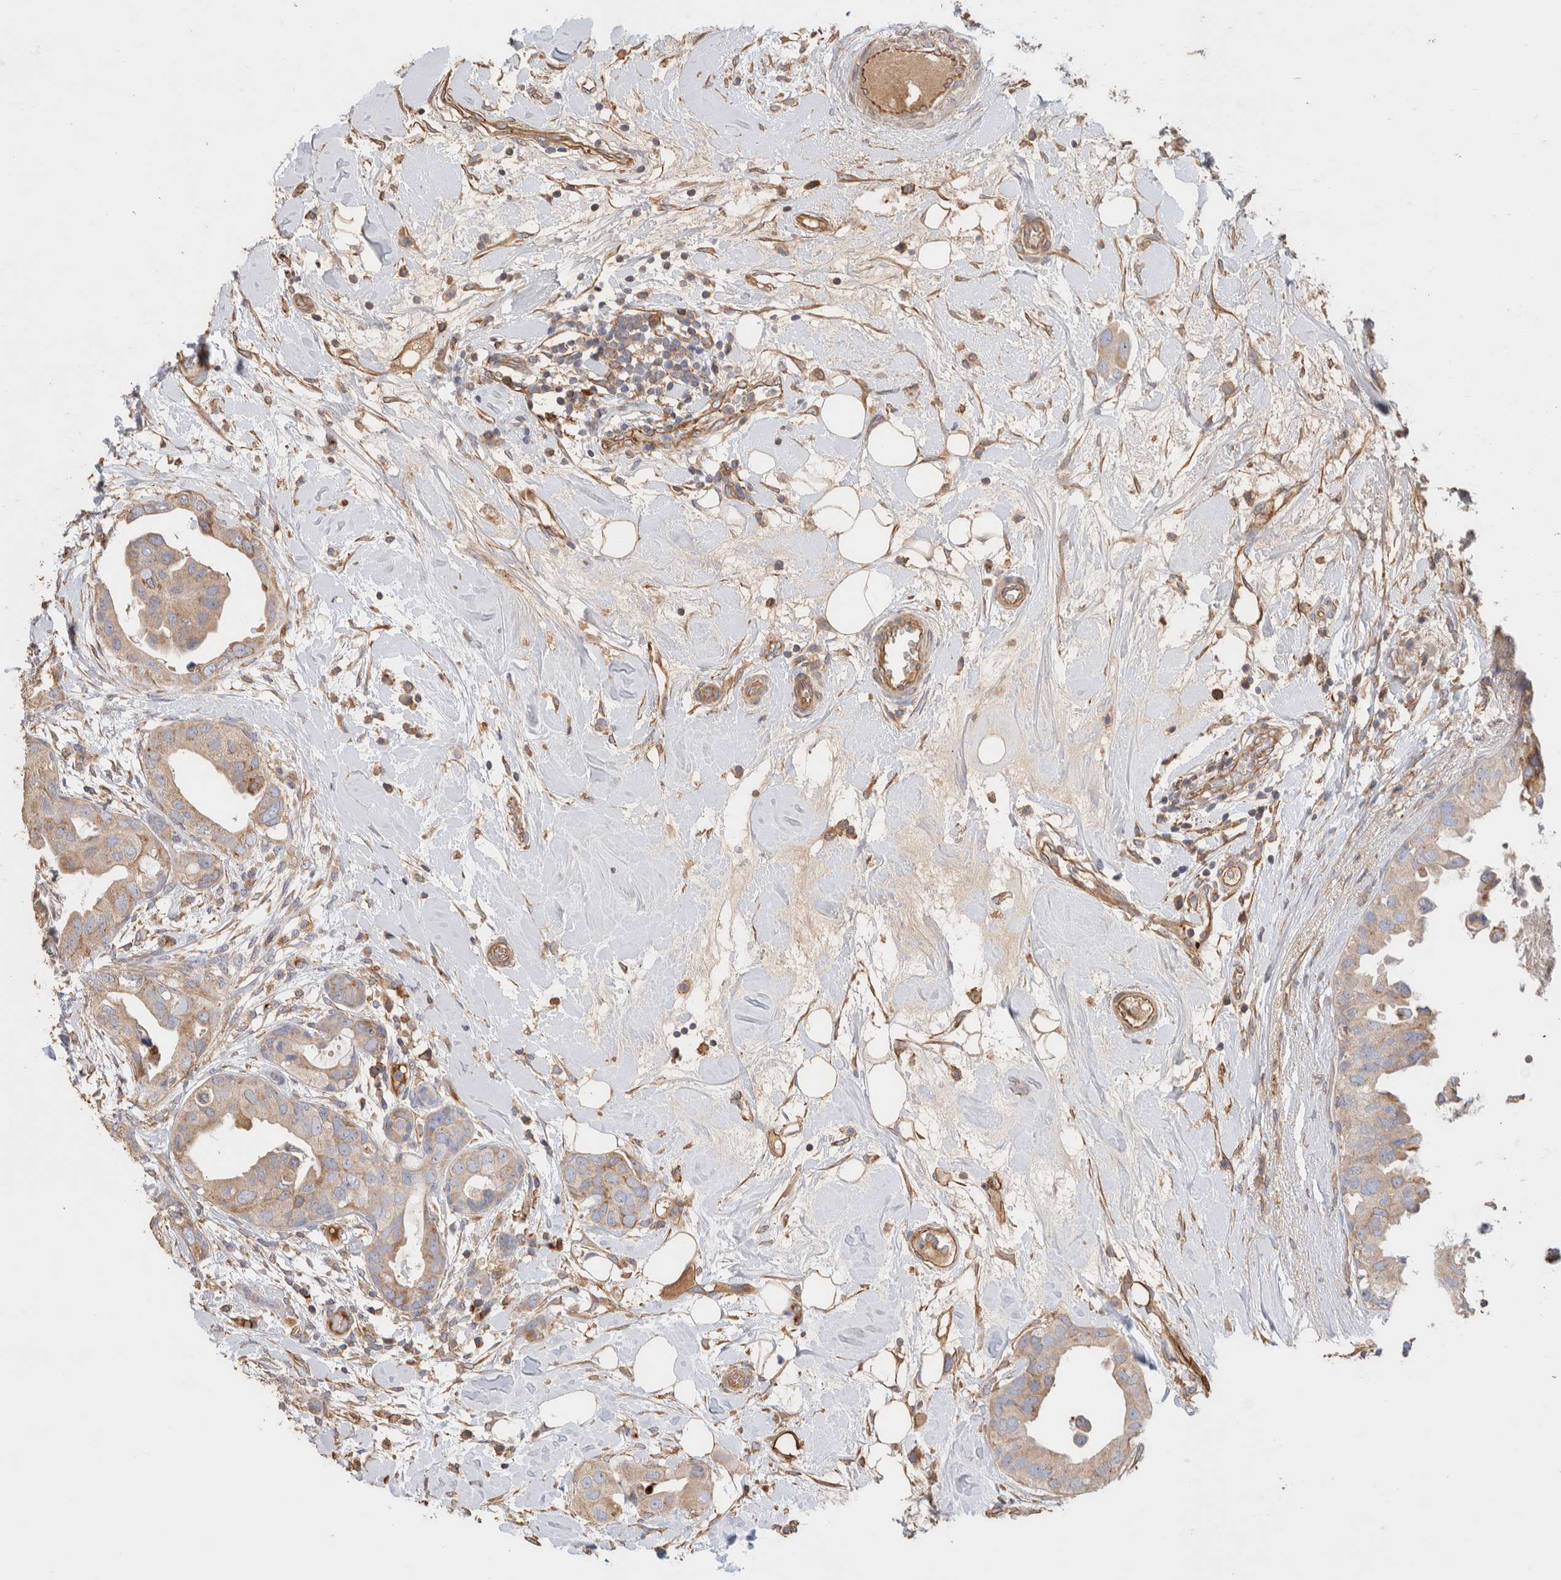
{"staining": {"intensity": "weak", "quantity": ">75%", "location": "cytoplasmic/membranous"}, "tissue": "breast cancer", "cell_type": "Tumor cells", "image_type": "cancer", "snomed": [{"axis": "morphology", "description": "Duct carcinoma"}, {"axis": "topography", "description": "Breast"}], "caption": "Breast invasive ductal carcinoma stained for a protein shows weak cytoplasmic/membranous positivity in tumor cells. (DAB = brown stain, brightfield microscopy at high magnification).", "gene": "PROS1", "patient": {"sex": "female", "age": 40}}